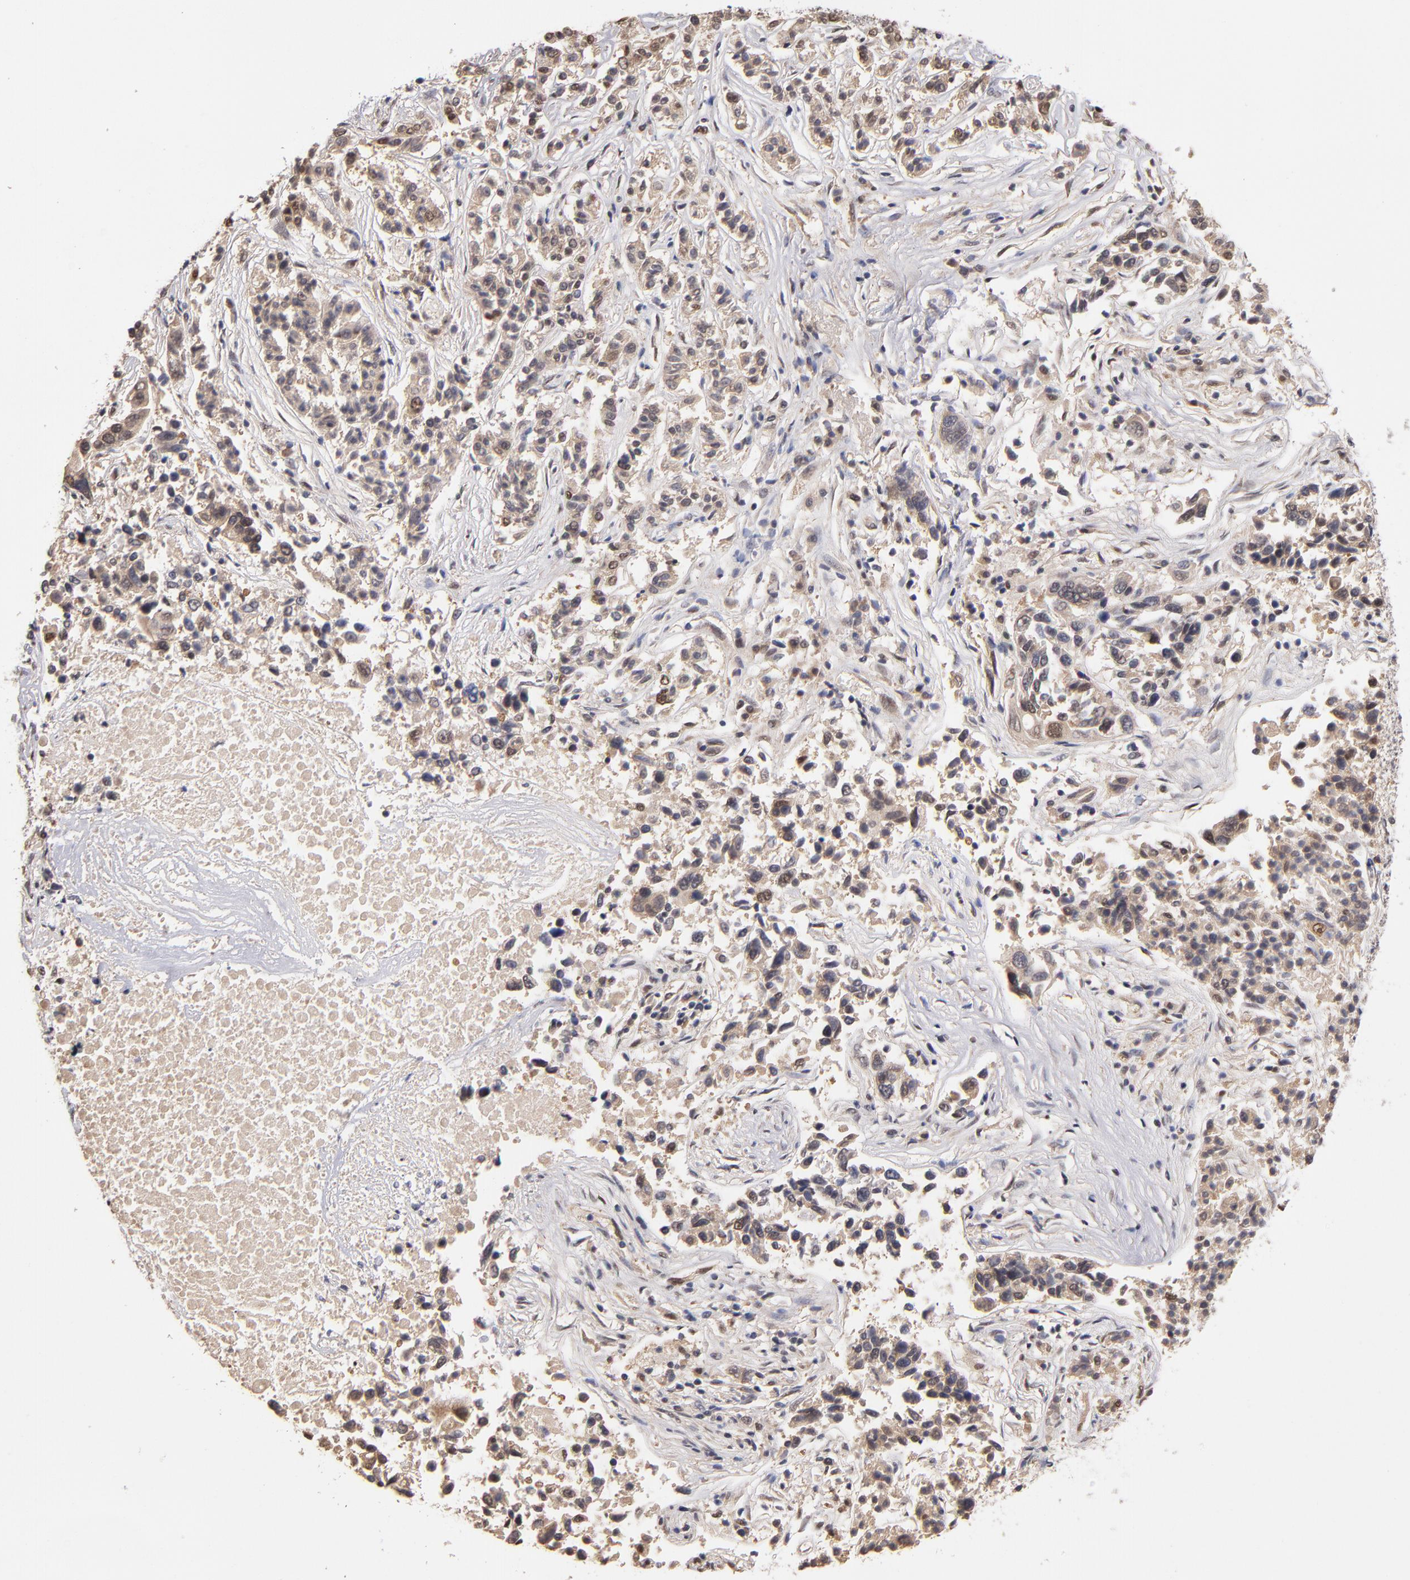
{"staining": {"intensity": "weak", "quantity": "<25%", "location": "nuclear"}, "tissue": "lung cancer", "cell_type": "Tumor cells", "image_type": "cancer", "snomed": [{"axis": "morphology", "description": "Adenocarcinoma, NOS"}, {"axis": "topography", "description": "Lung"}], "caption": "Immunohistochemistry (IHC) of lung adenocarcinoma exhibits no staining in tumor cells.", "gene": "PSMD10", "patient": {"sex": "male", "age": 84}}